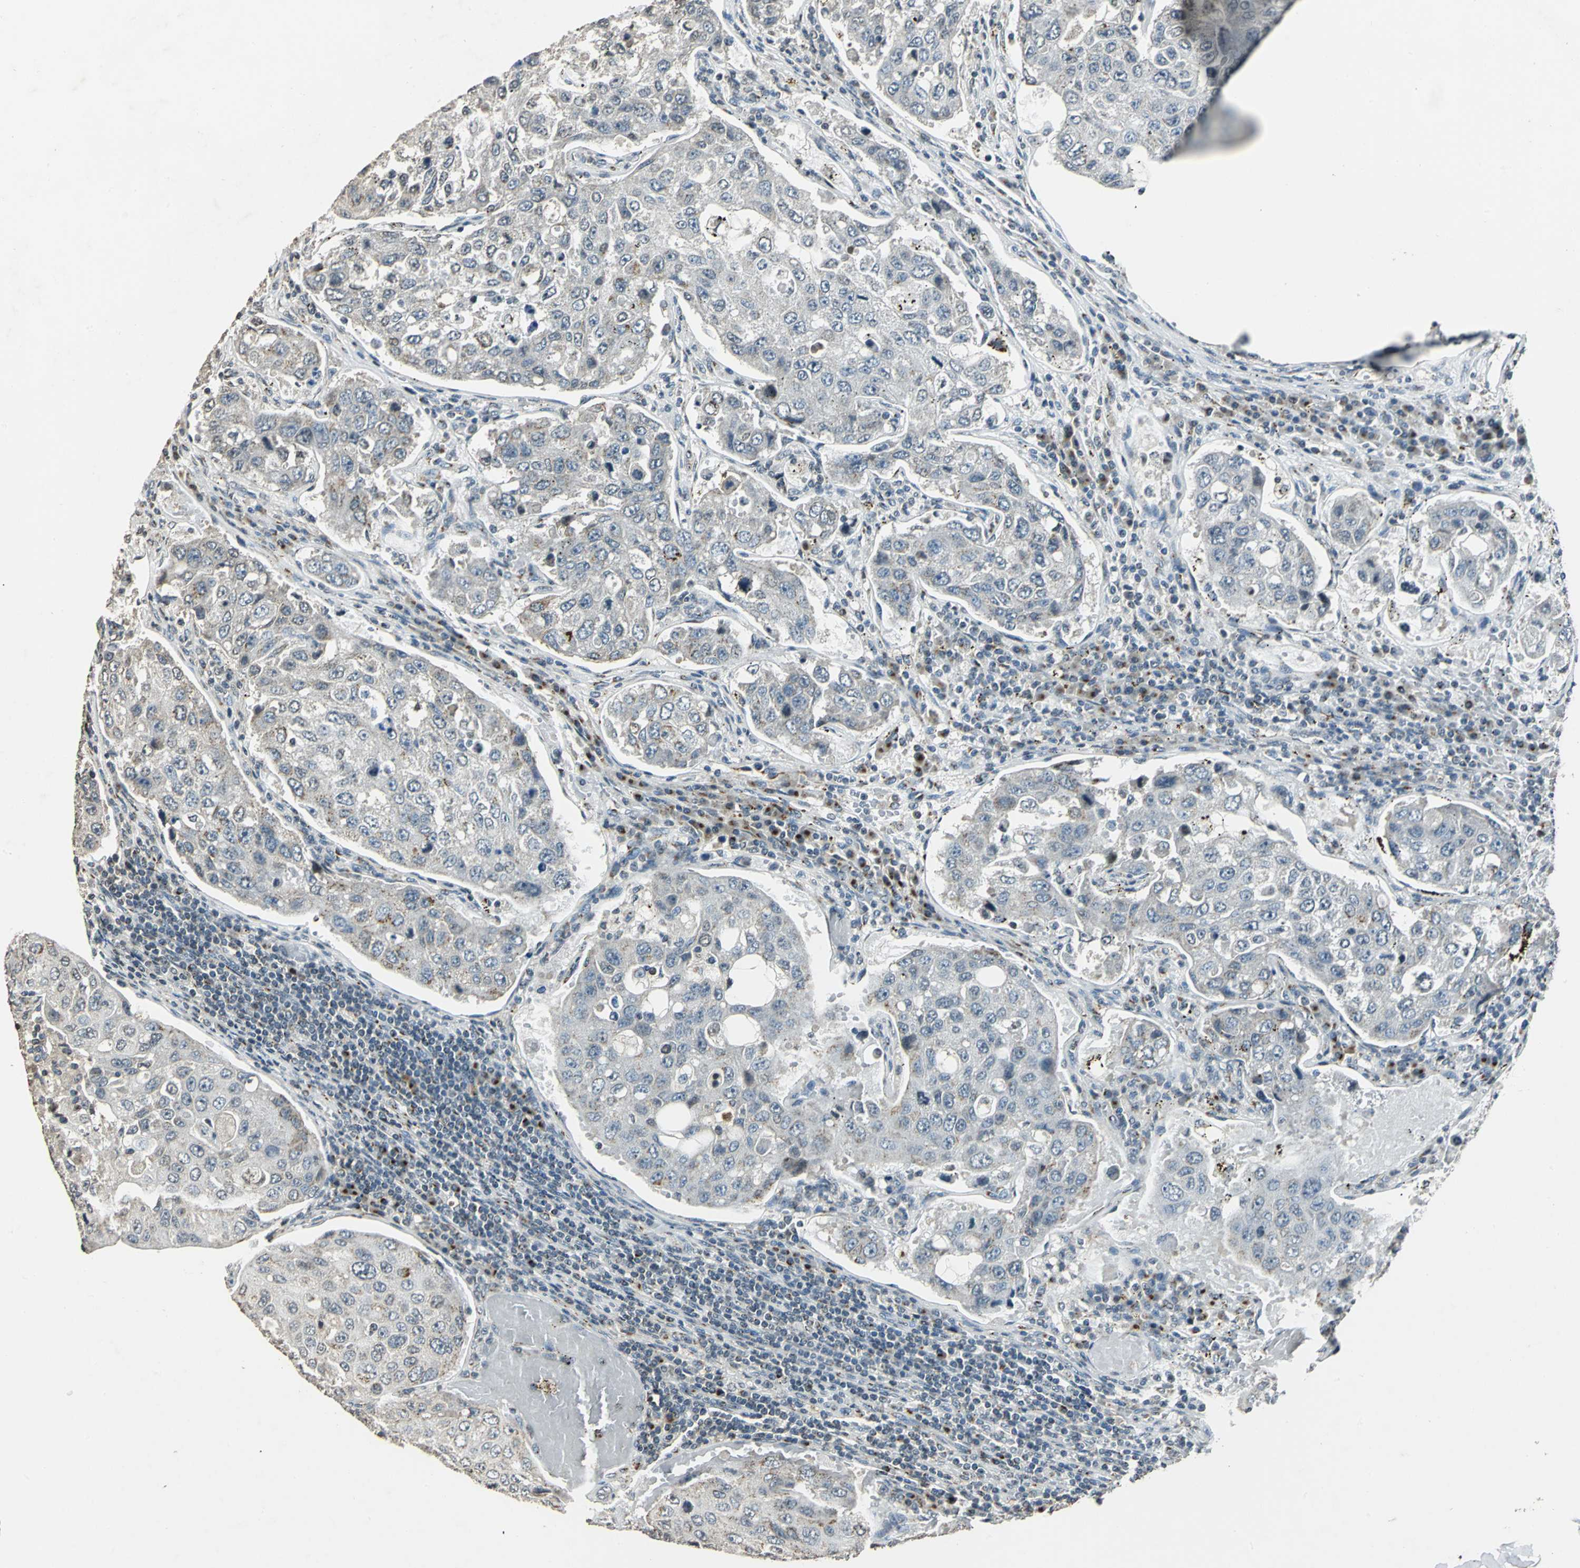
{"staining": {"intensity": "negative", "quantity": "none", "location": "none"}, "tissue": "urothelial cancer", "cell_type": "Tumor cells", "image_type": "cancer", "snomed": [{"axis": "morphology", "description": "Urothelial carcinoma, High grade"}, {"axis": "topography", "description": "Lymph node"}, {"axis": "topography", "description": "Urinary bladder"}], "caption": "Protein analysis of urothelial carcinoma (high-grade) exhibits no significant positivity in tumor cells.", "gene": "TMEM115", "patient": {"sex": "male", "age": 51}}